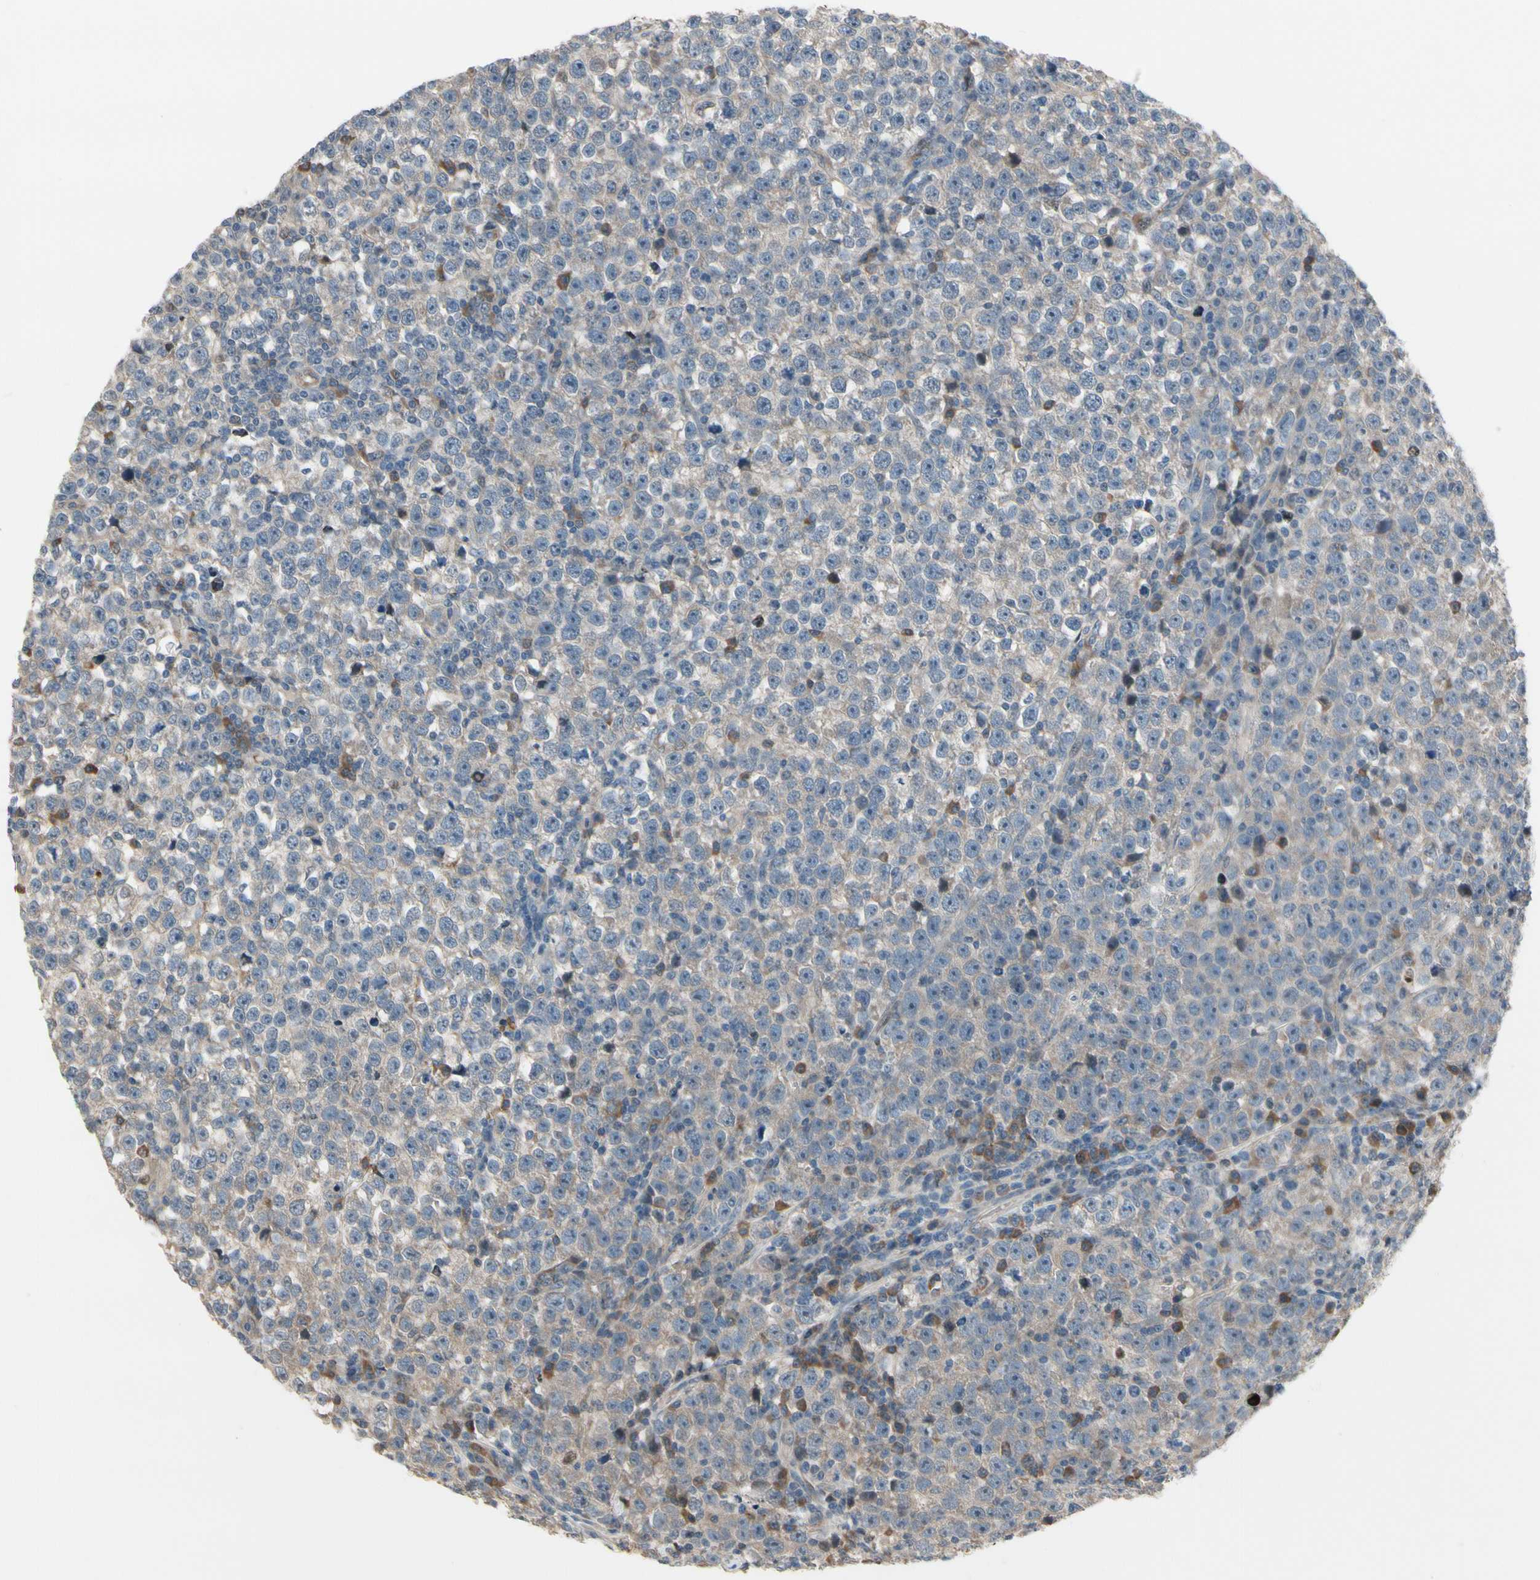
{"staining": {"intensity": "weak", "quantity": "<25%", "location": "cytoplasmic/membranous"}, "tissue": "testis cancer", "cell_type": "Tumor cells", "image_type": "cancer", "snomed": [{"axis": "morphology", "description": "Seminoma, NOS"}, {"axis": "topography", "description": "Testis"}], "caption": "The micrograph reveals no significant expression in tumor cells of testis cancer (seminoma).", "gene": "SNX29", "patient": {"sex": "male", "age": 43}}